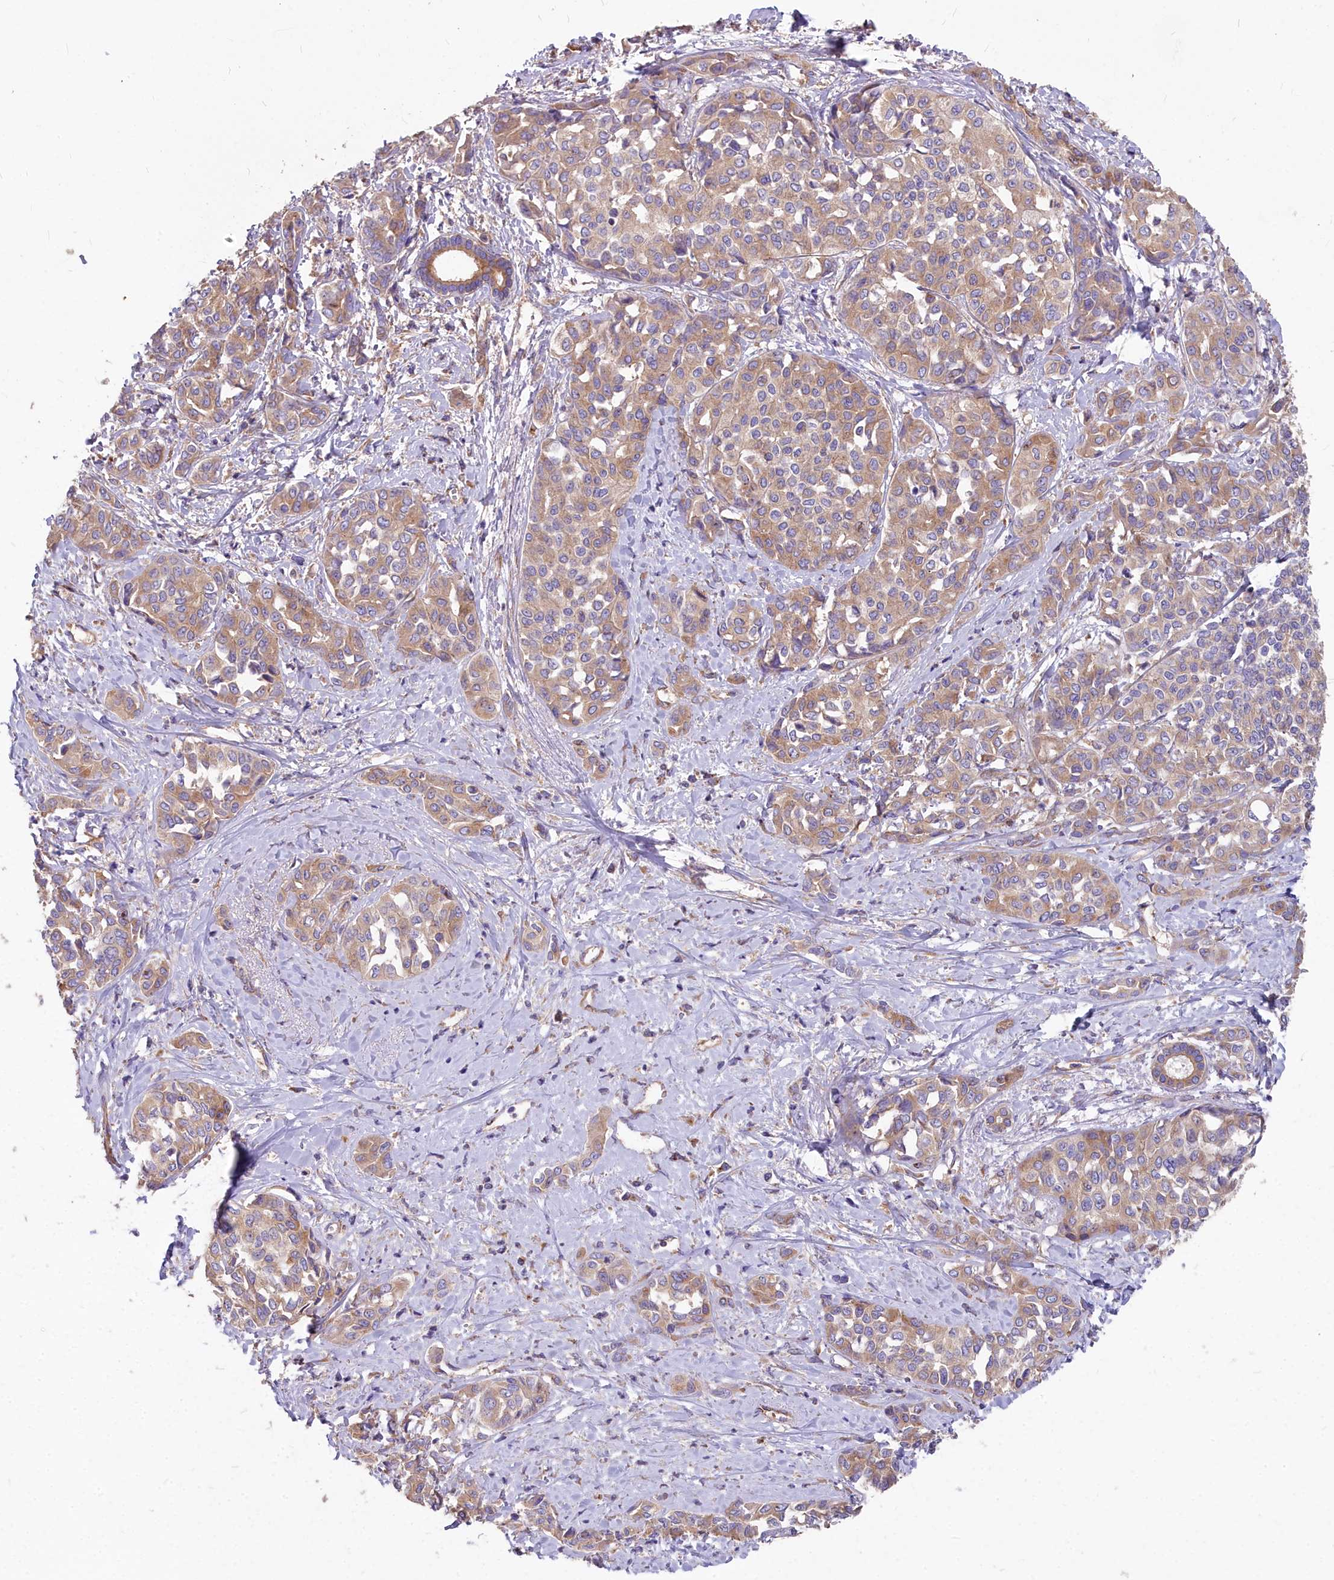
{"staining": {"intensity": "moderate", "quantity": ">75%", "location": "cytoplasmic/membranous"}, "tissue": "liver cancer", "cell_type": "Tumor cells", "image_type": "cancer", "snomed": [{"axis": "morphology", "description": "Cholangiocarcinoma"}, {"axis": "topography", "description": "Liver"}], "caption": "An immunohistochemistry image of tumor tissue is shown. Protein staining in brown labels moderate cytoplasmic/membranous positivity in liver cholangiocarcinoma within tumor cells.", "gene": "DCTN3", "patient": {"sex": "female", "age": 77}}